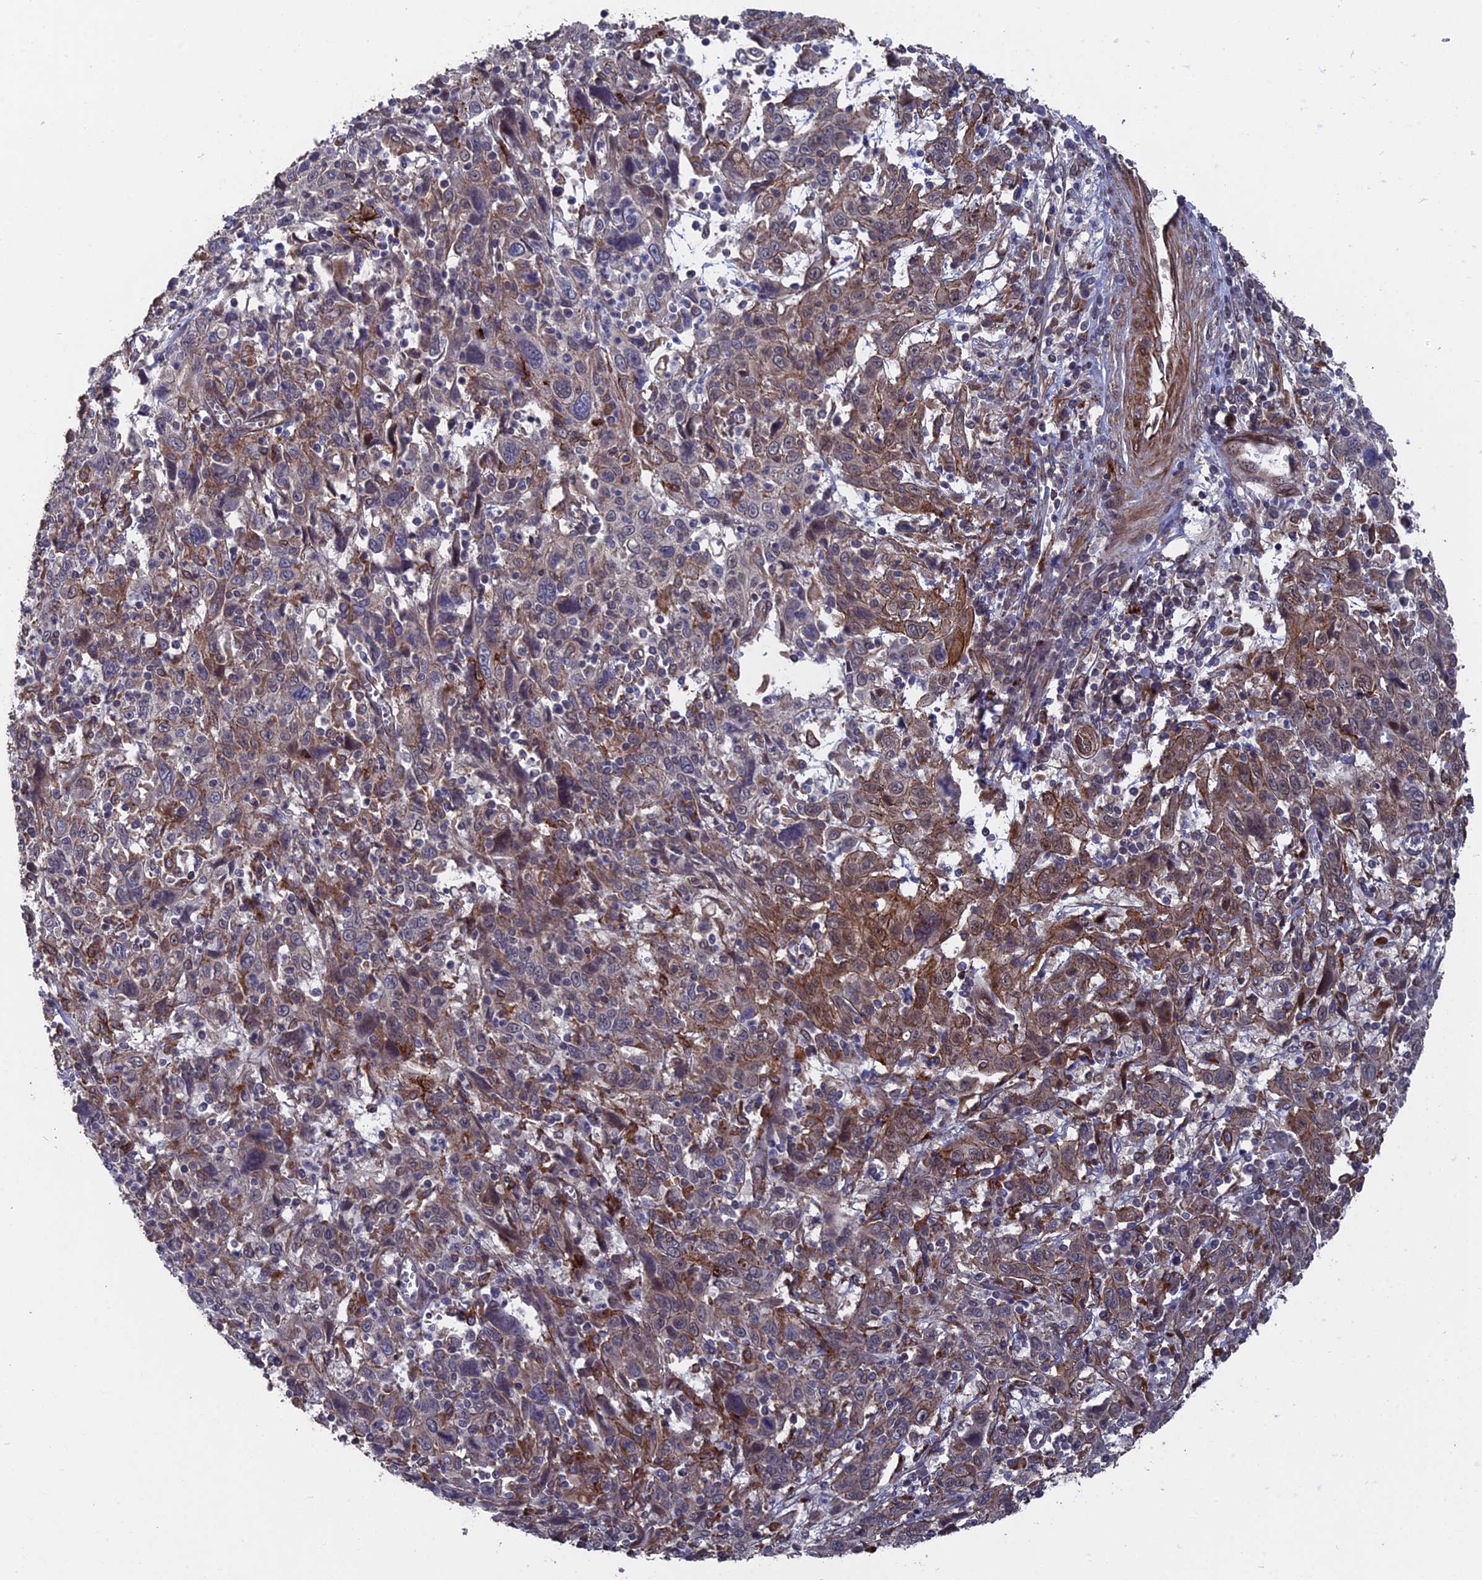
{"staining": {"intensity": "moderate", "quantity": "25%-75%", "location": "cytoplasmic/membranous"}, "tissue": "cervical cancer", "cell_type": "Tumor cells", "image_type": "cancer", "snomed": [{"axis": "morphology", "description": "Squamous cell carcinoma, NOS"}, {"axis": "topography", "description": "Cervix"}], "caption": "Cervical cancer (squamous cell carcinoma) tissue shows moderate cytoplasmic/membranous positivity in approximately 25%-75% of tumor cells", "gene": "NOSIP", "patient": {"sex": "female", "age": 46}}